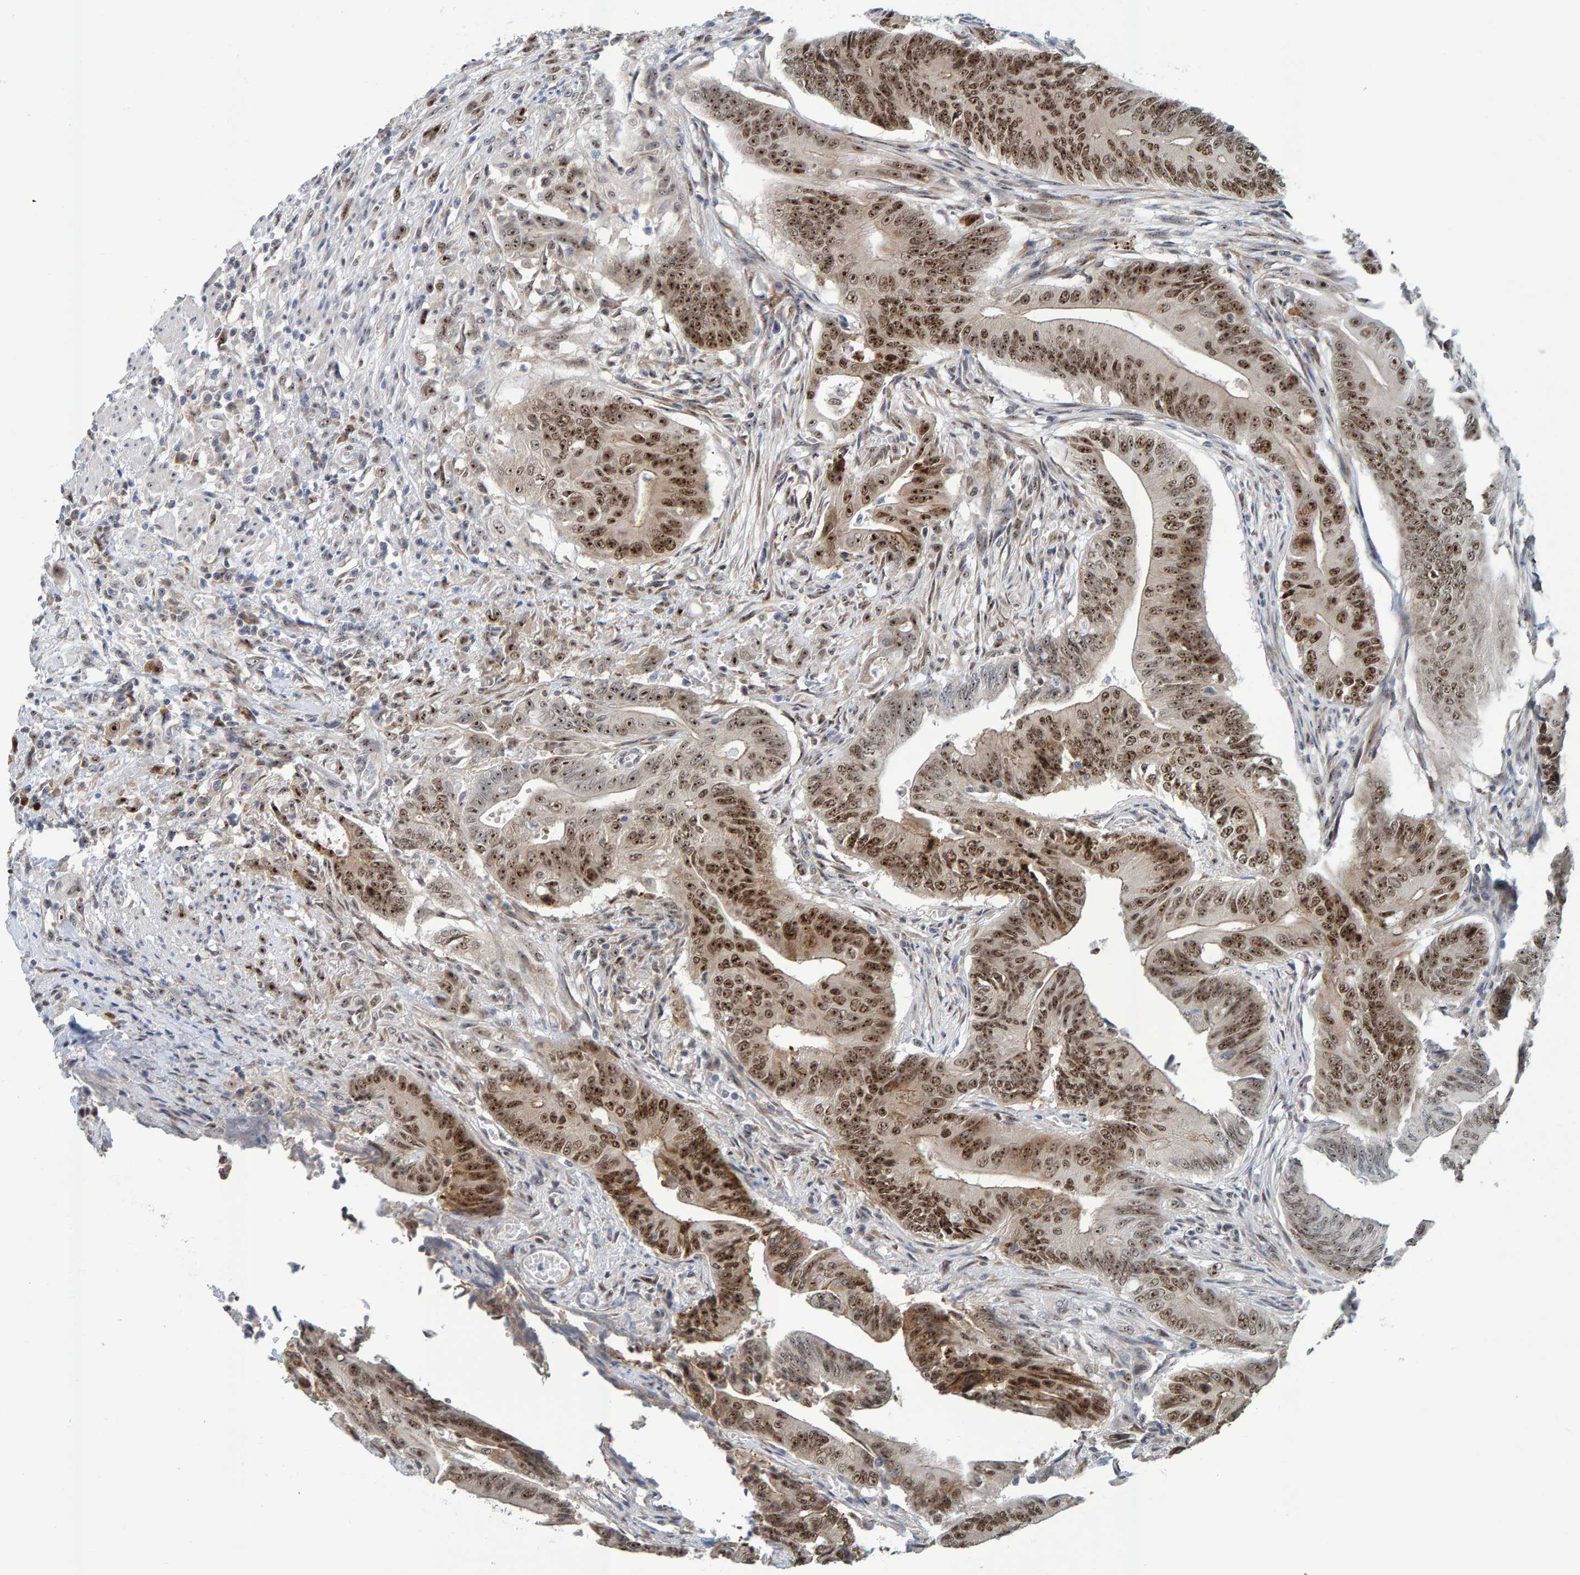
{"staining": {"intensity": "moderate", "quantity": ">75%", "location": "nuclear"}, "tissue": "colorectal cancer", "cell_type": "Tumor cells", "image_type": "cancer", "snomed": [{"axis": "morphology", "description": "Adenoma, NOS"}, {"axis": "morphology", "description": "Adenocarcinoma, NOS"}, {"axis": "topography", "description": "Colon"}], "caption": "The histopathology image exhibits staining of colorectal cancer (adenocarcinoma), revealing moderate nuclear protein positivity (brown color) within tumor cells.", "gene": "POLR1E", "patient": {"sex": "male", "age": 79}}